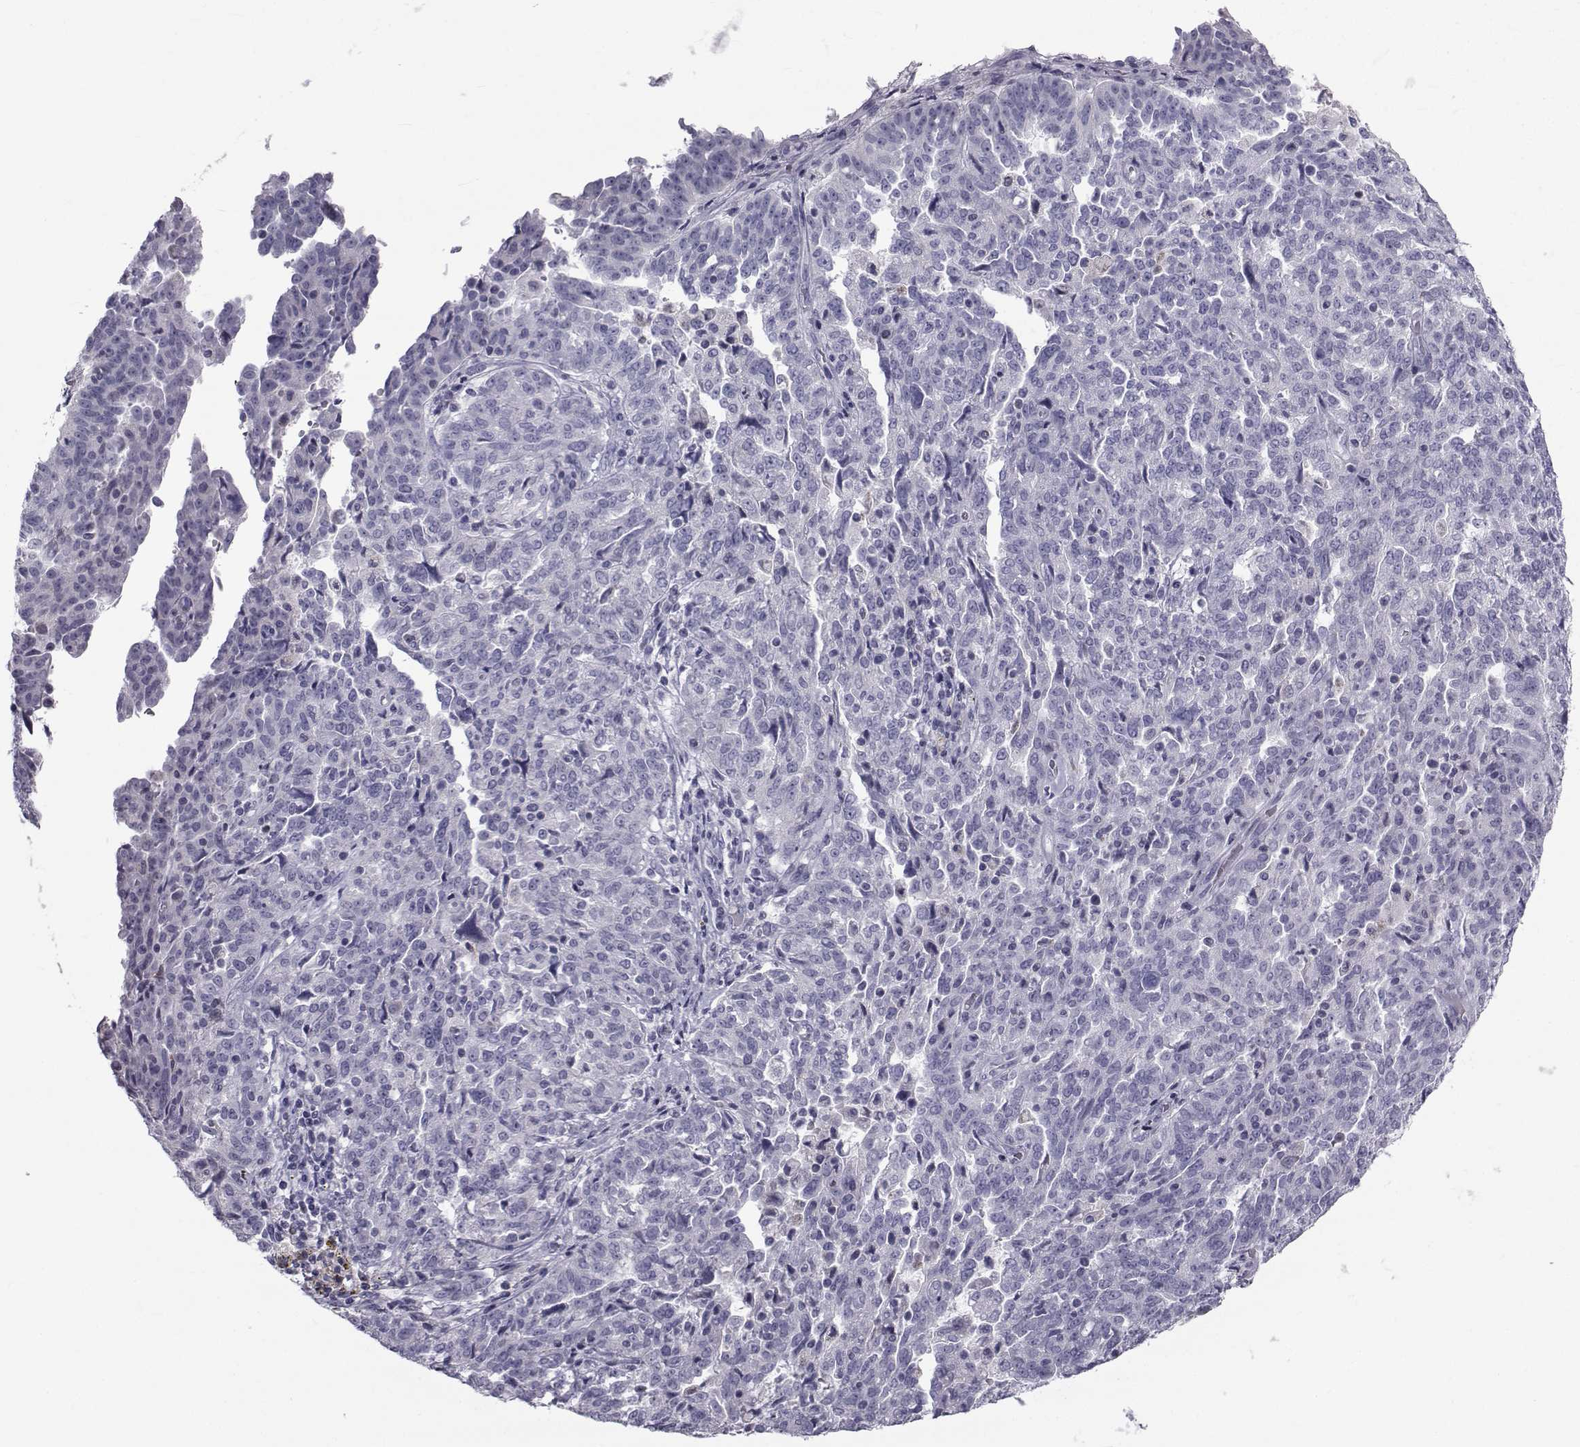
{"staining": {"intensity": "negative", "quantity": "none", "location": "none"}, "tissue": "ovarian cancer", "cell_type": "Tumor cells", "image_type": "cancer", "snomed": [{"axis": "morphology", "description": "Cystadenocarcinoma, serous, NOS"}, {"axis": "topography", "description": "Ovary"}], "caption": "Tumor cells show no significant staining in serous cystadenocarcinoma (ovarian).", "gene": "FDXR", "patient": {"sex": "female", "age": 67}}